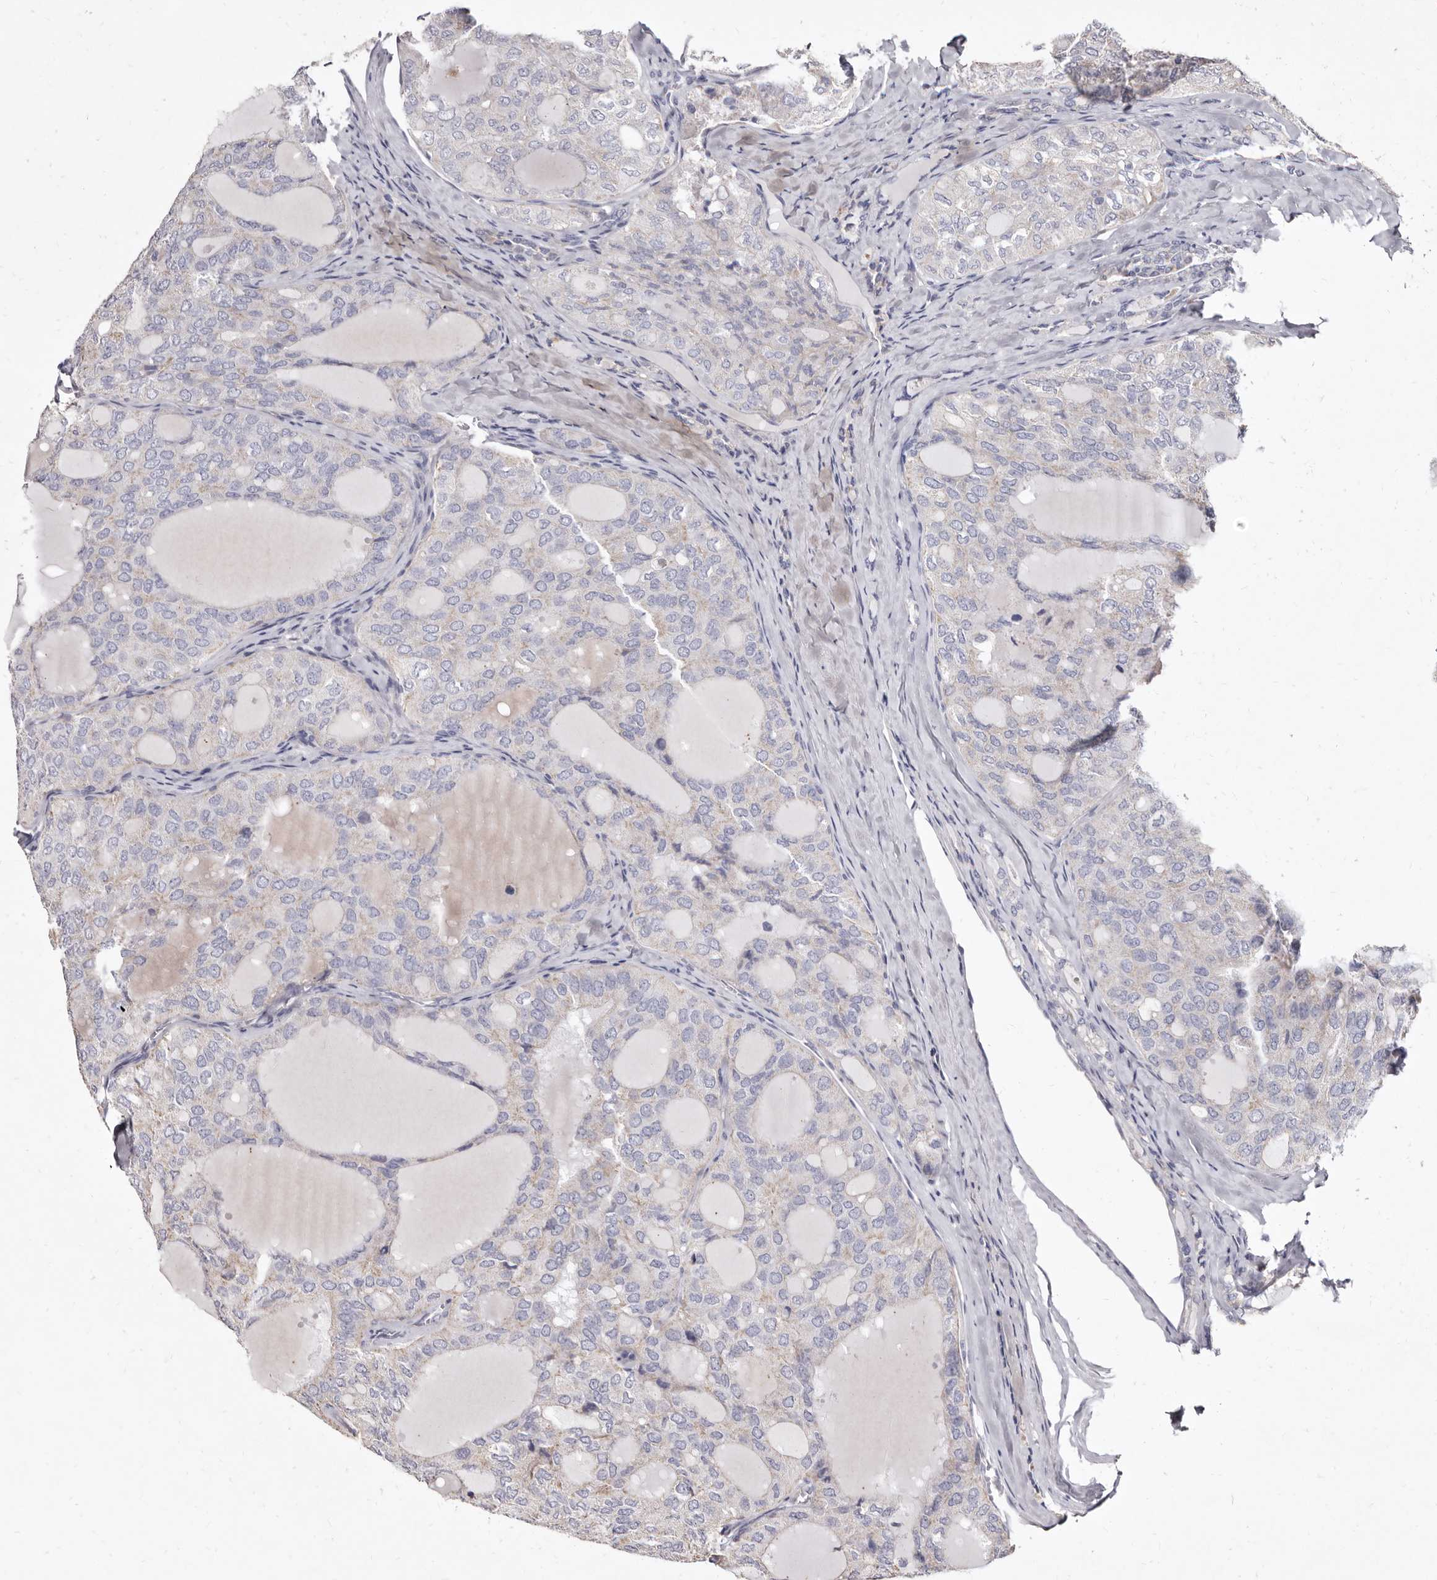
{"staining": {"intensity": "negative", "quantity": "none", "location": "none"}, "tissue": "thyroid cancer", "cell_type": "Tumor cells", "image_type": "cancer", "snomed": [{"axis": "morphology", "description": "Follicular adenoma carcinoma, NOS"}, {"axis": "topography", "description": "Thyroid gland"}], "caption": "This is an IHC image of follicular adenoma carcinoma (thyroid). There is no positivity in tumor cells.", "gene": "CYP2E1", "patient": {"sex": "male", "age": 75}}